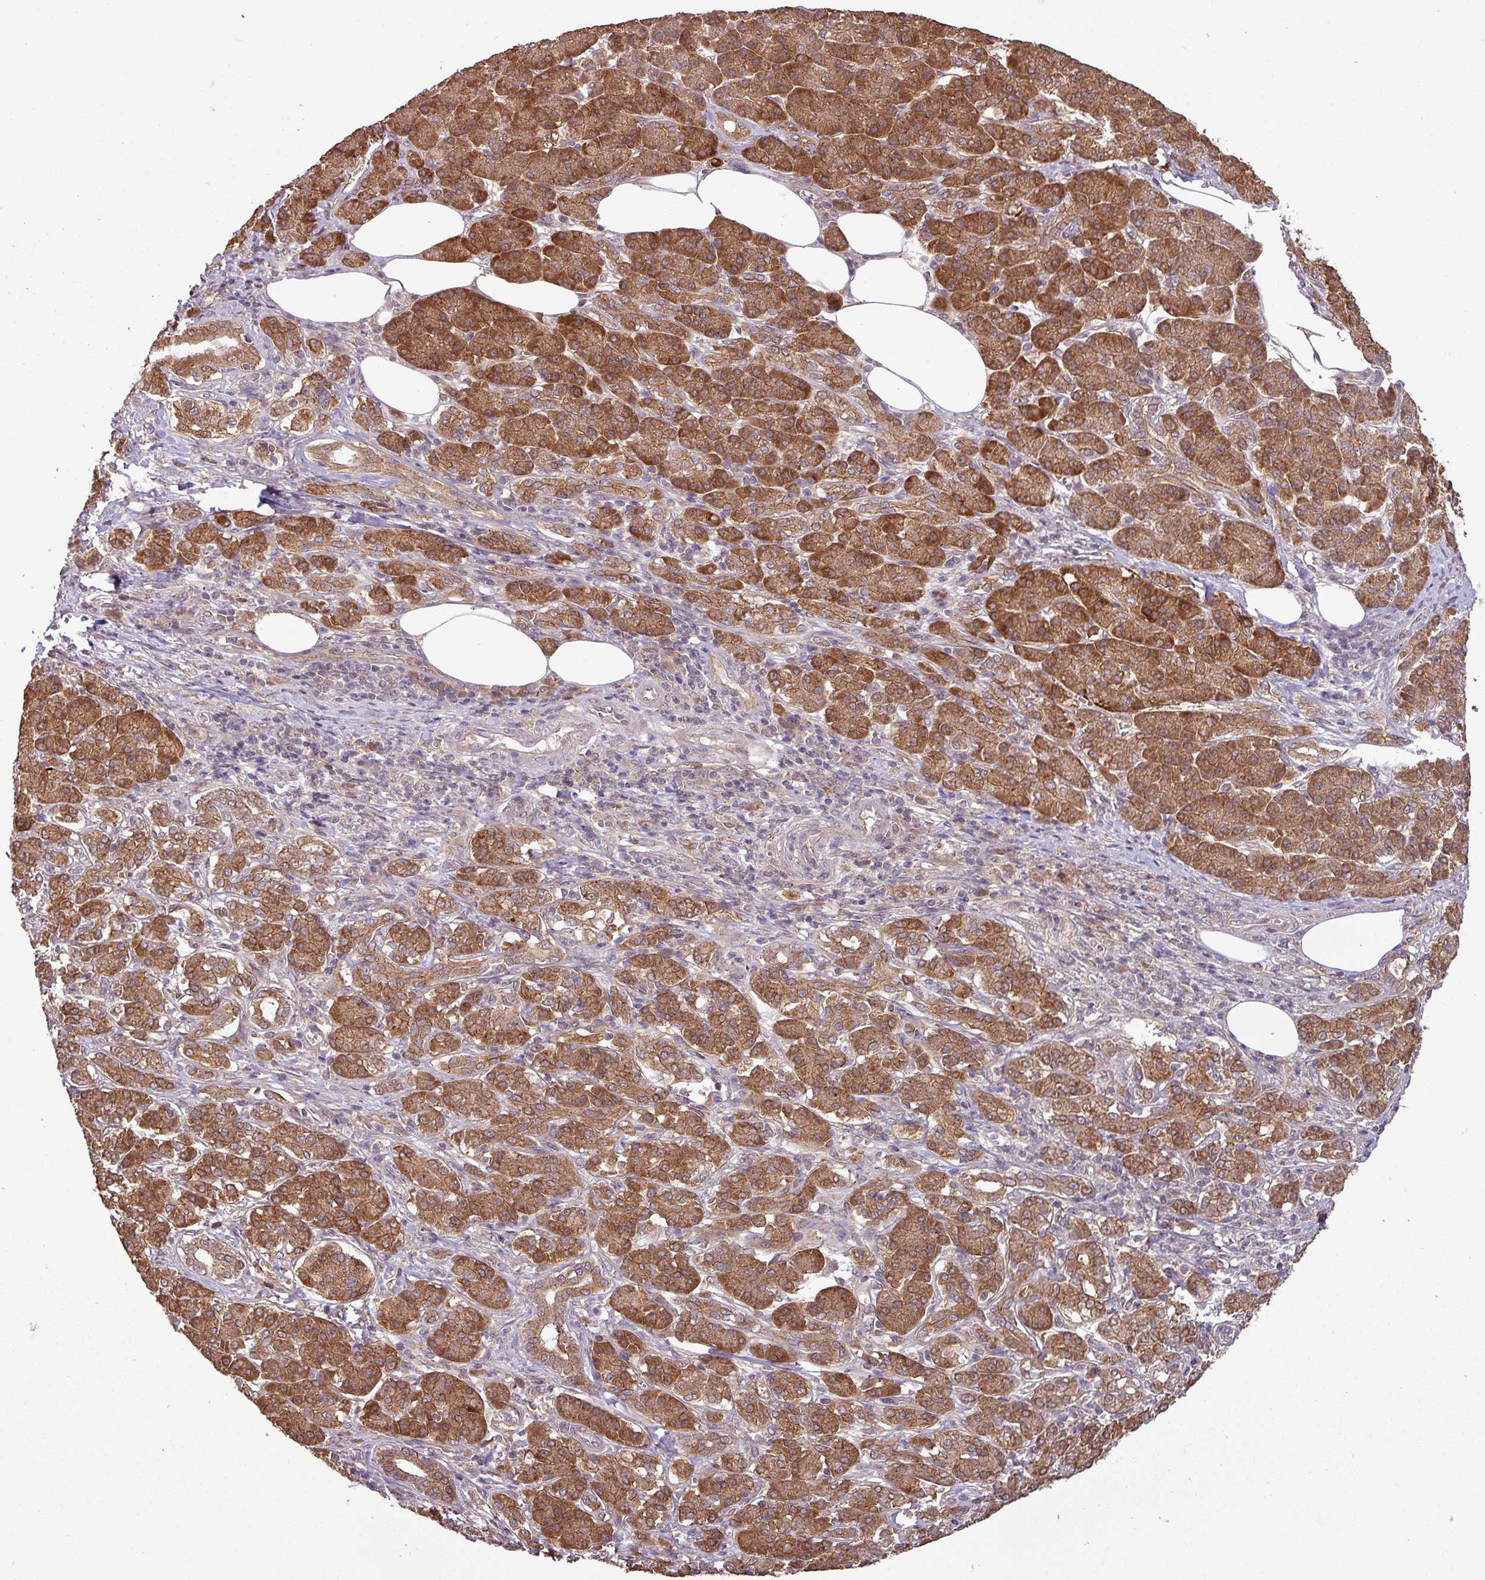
{"staining": {"intensity": "moderate", "quantity": ">75%", "location": "cytoplasmic/membranous"}, "tissue": "pancreatic cancer", "cell_type": "Tumor cells", "image_type": "cancer", "snomed": [{"axis": "morphology", "description": "Adenocarcinoma, NOS"}, {"axis": "topography", "description": "Pancreas"}], "caption": "Immunohistochemical staining of human adenocarcinoma (pancreatic) reveals moderate cytoplasmic/membranous protein staining in approximately >75% of tumor cells.", "gene": "NT5C3A", "patient": {"sex": "male", "age": 63}}